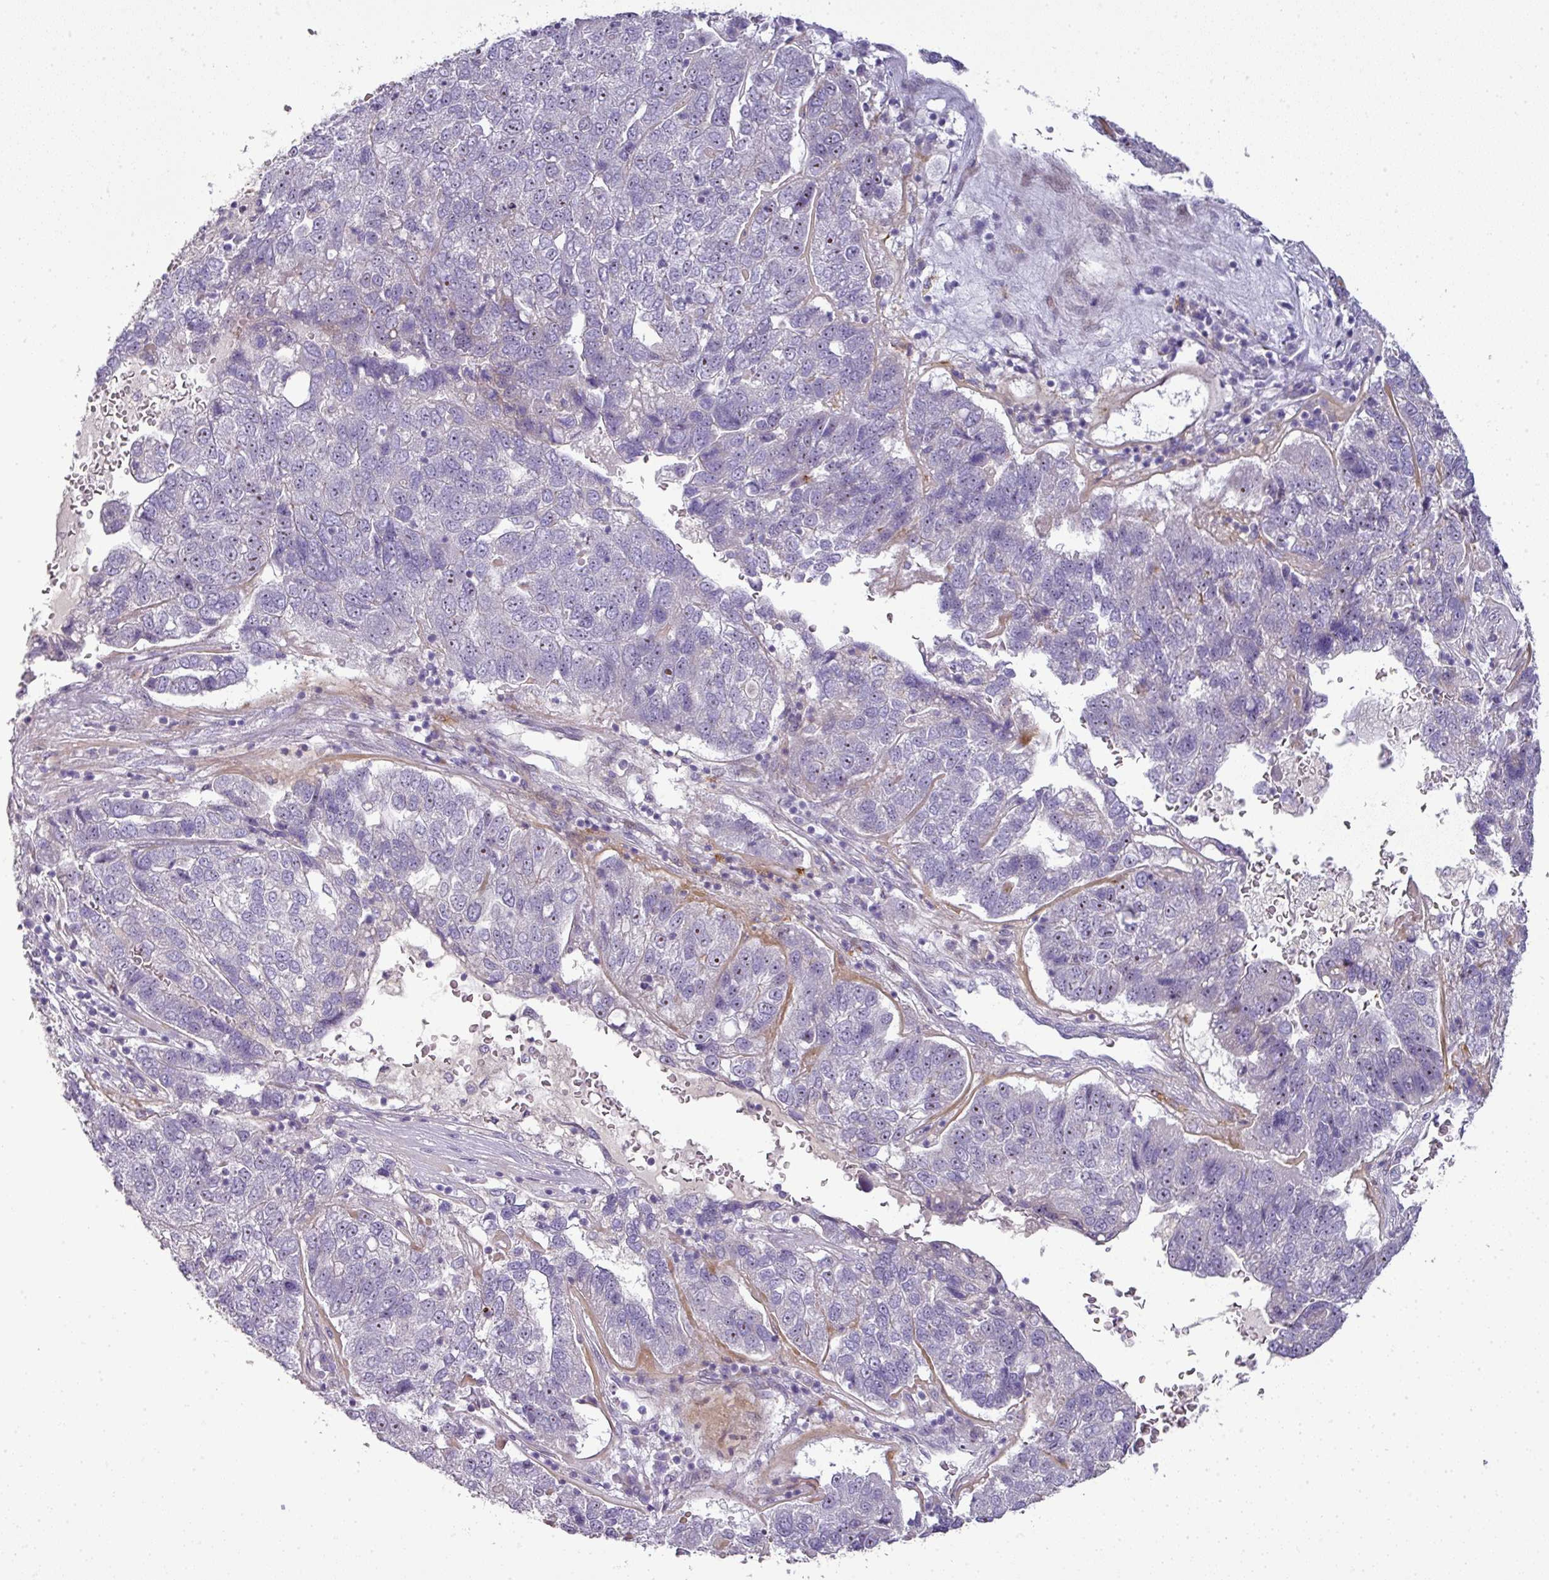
{"staining": {"intensity": "moderate", "quantity": "<25%", "location": "nuclear"}, "tissue": "pancreatic cancer", "cell_type": "Tumor cells", "image_type": "cancer", "snomed": [{"axis": "morphology", "description": "Adenocarcinoma, NOS"}, {"axis": "topography", "description": "Pancreas"}], "caption": "The micrograph displays a brown stain indicating the presence of a protein in the nuclear of tumor cells in adenocarcinoma (pancreatic).", "gene": "ATP6V1F", "patient": {"sex": "female", "age": 61}}